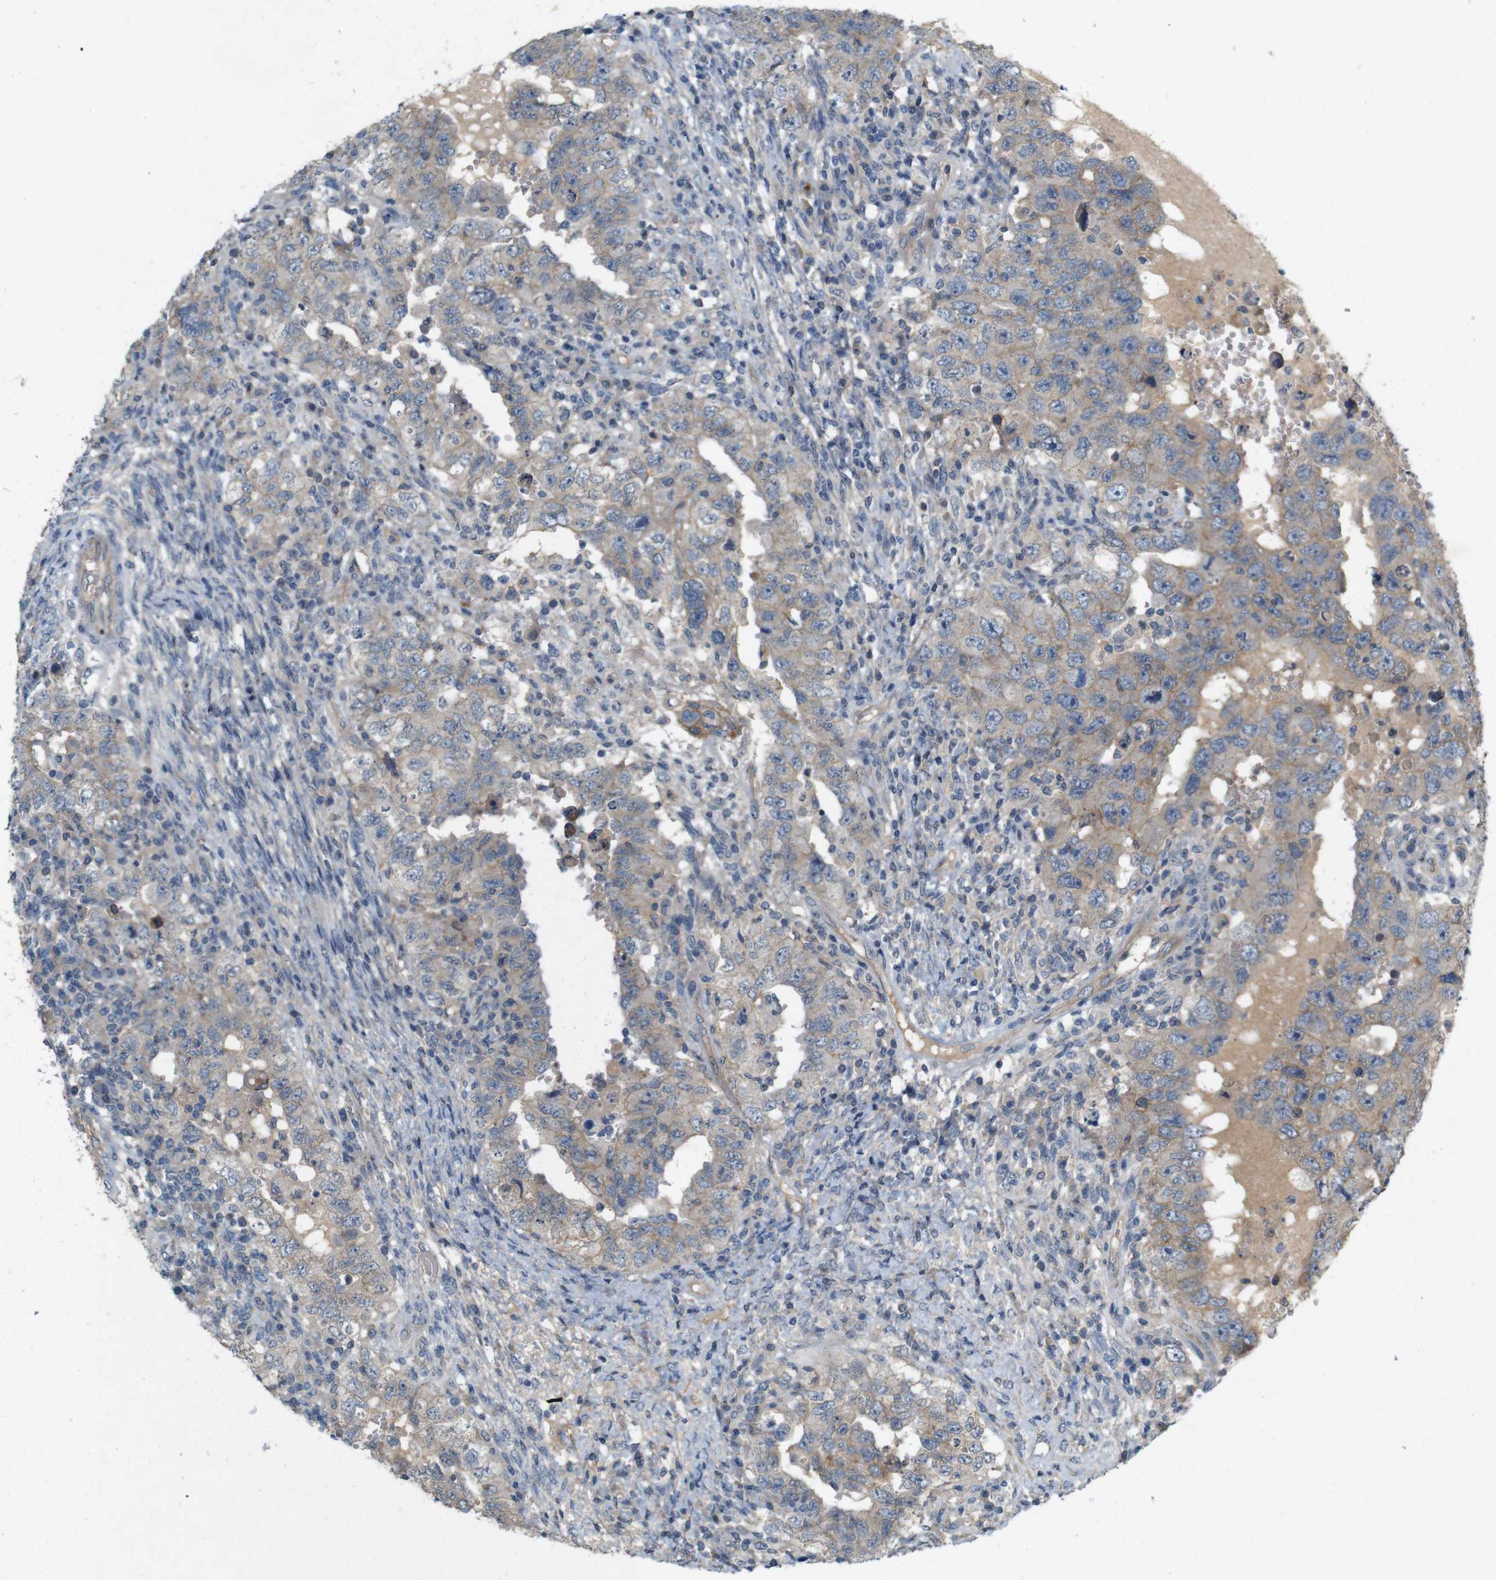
{"staining": {"intensity": "weak", "quantity": "<25%", "location": "cytoplasmic/membranous"}, "tissue": "testis cancer", "cell_type": "Tumor cells", "image_type": "cancer", "snomed": [{"axis": "morphology", "description": "Carcinoma, Embryonal, NOS"}, {"axis": "topography", "description": "Testis"}], "caption": "Testis cancer (embryonal carcinoma) stained for a protein using immunohistochemistry (IHC) exhibits no expression tumor cells.", "gene": "PVR", "patient": {"sex": "male", "age": 26}}